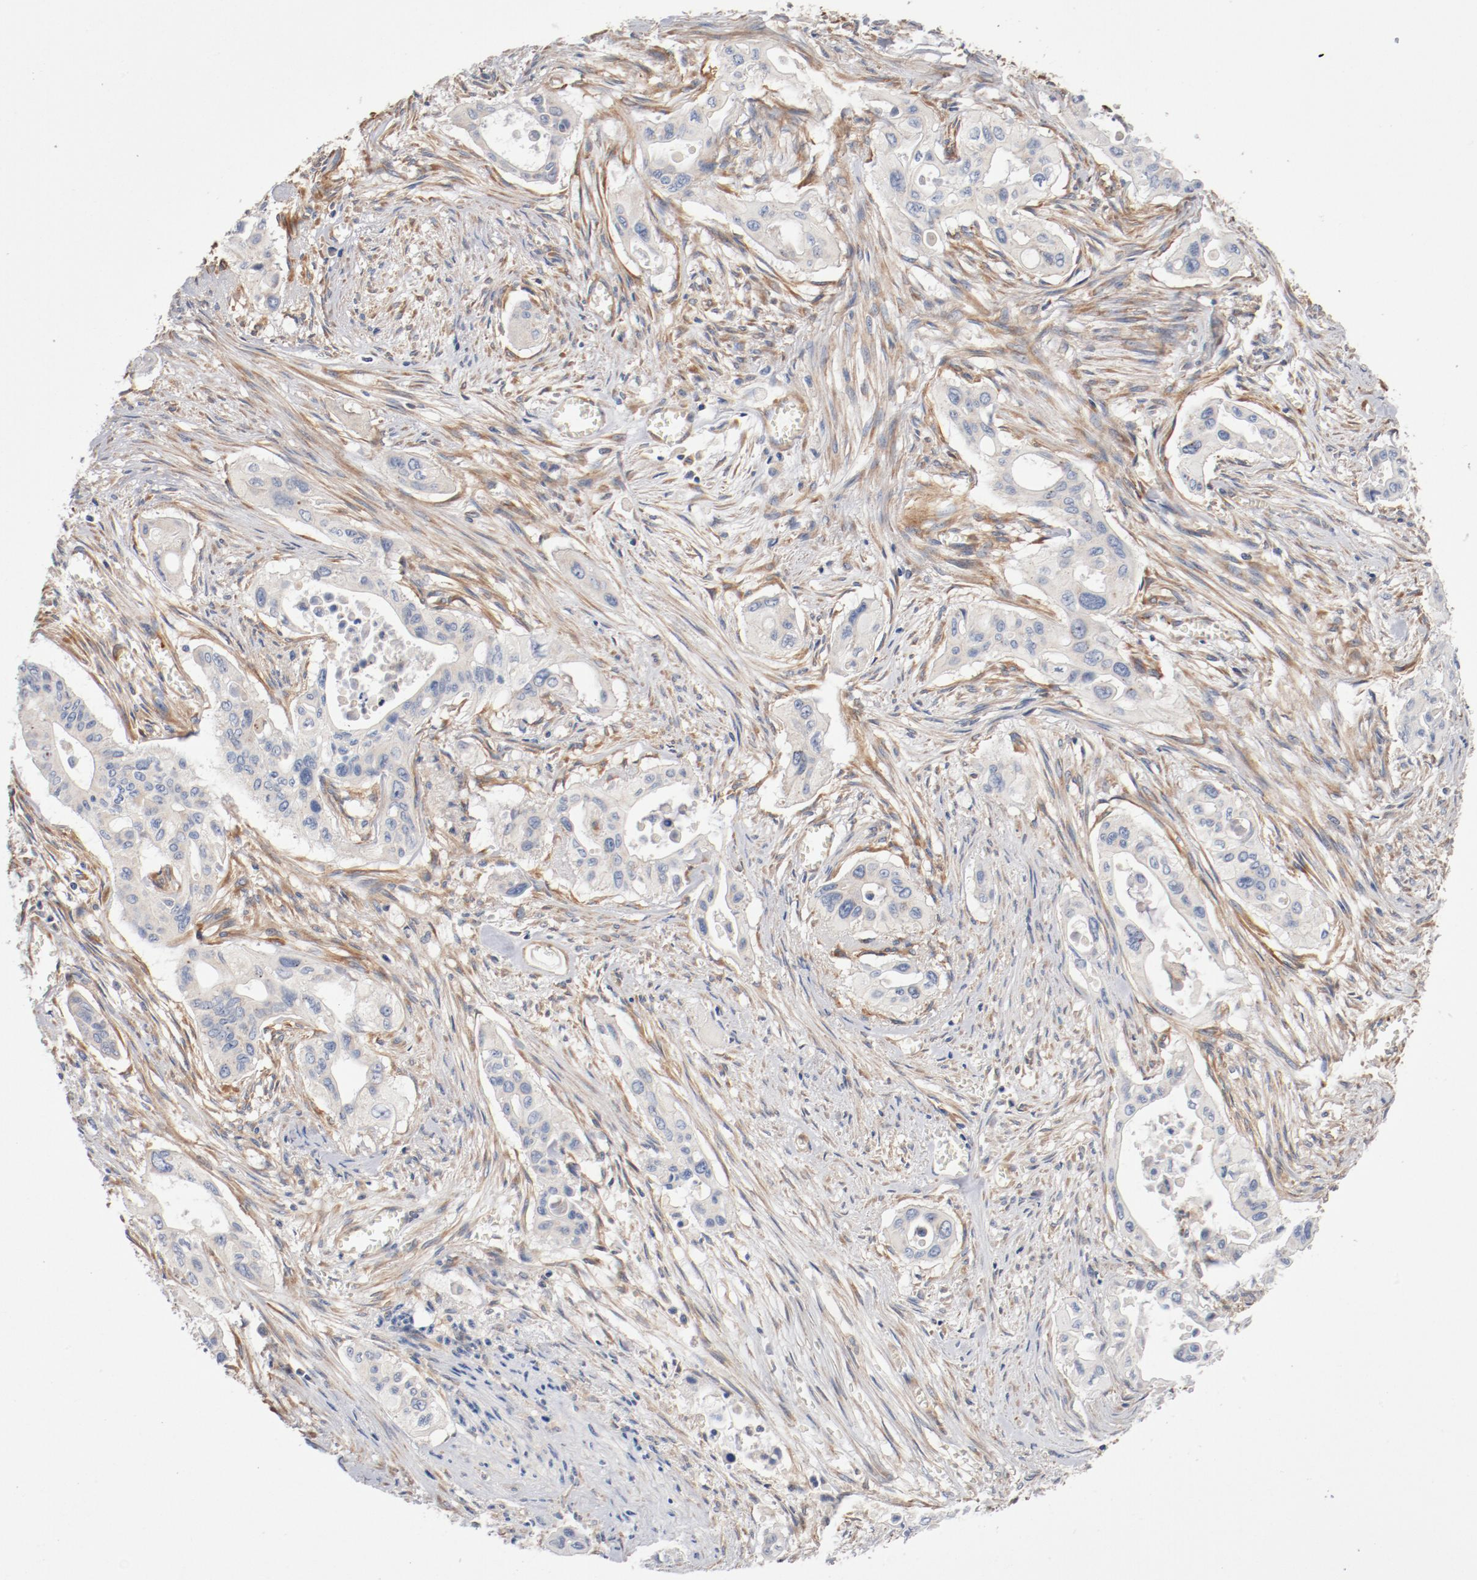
{"staining": {"intensity": "negative", "quantity": "none", "location": "none"}, "tissue": "pancreatic cancer", "cell_type": "Tumor cells", "image_type": "cancer", "snomed": [{"axis": "morphology", "description": "Adenocarcinoma, NOS"}, {"axis": "topography", "description": "Pancreas"}], "caption": "An image of human pancreatic adenocarcinoma is negative for staining in tumor cells.", "gene": "ILK", "patient": {"sex": "male", "age": 77}}